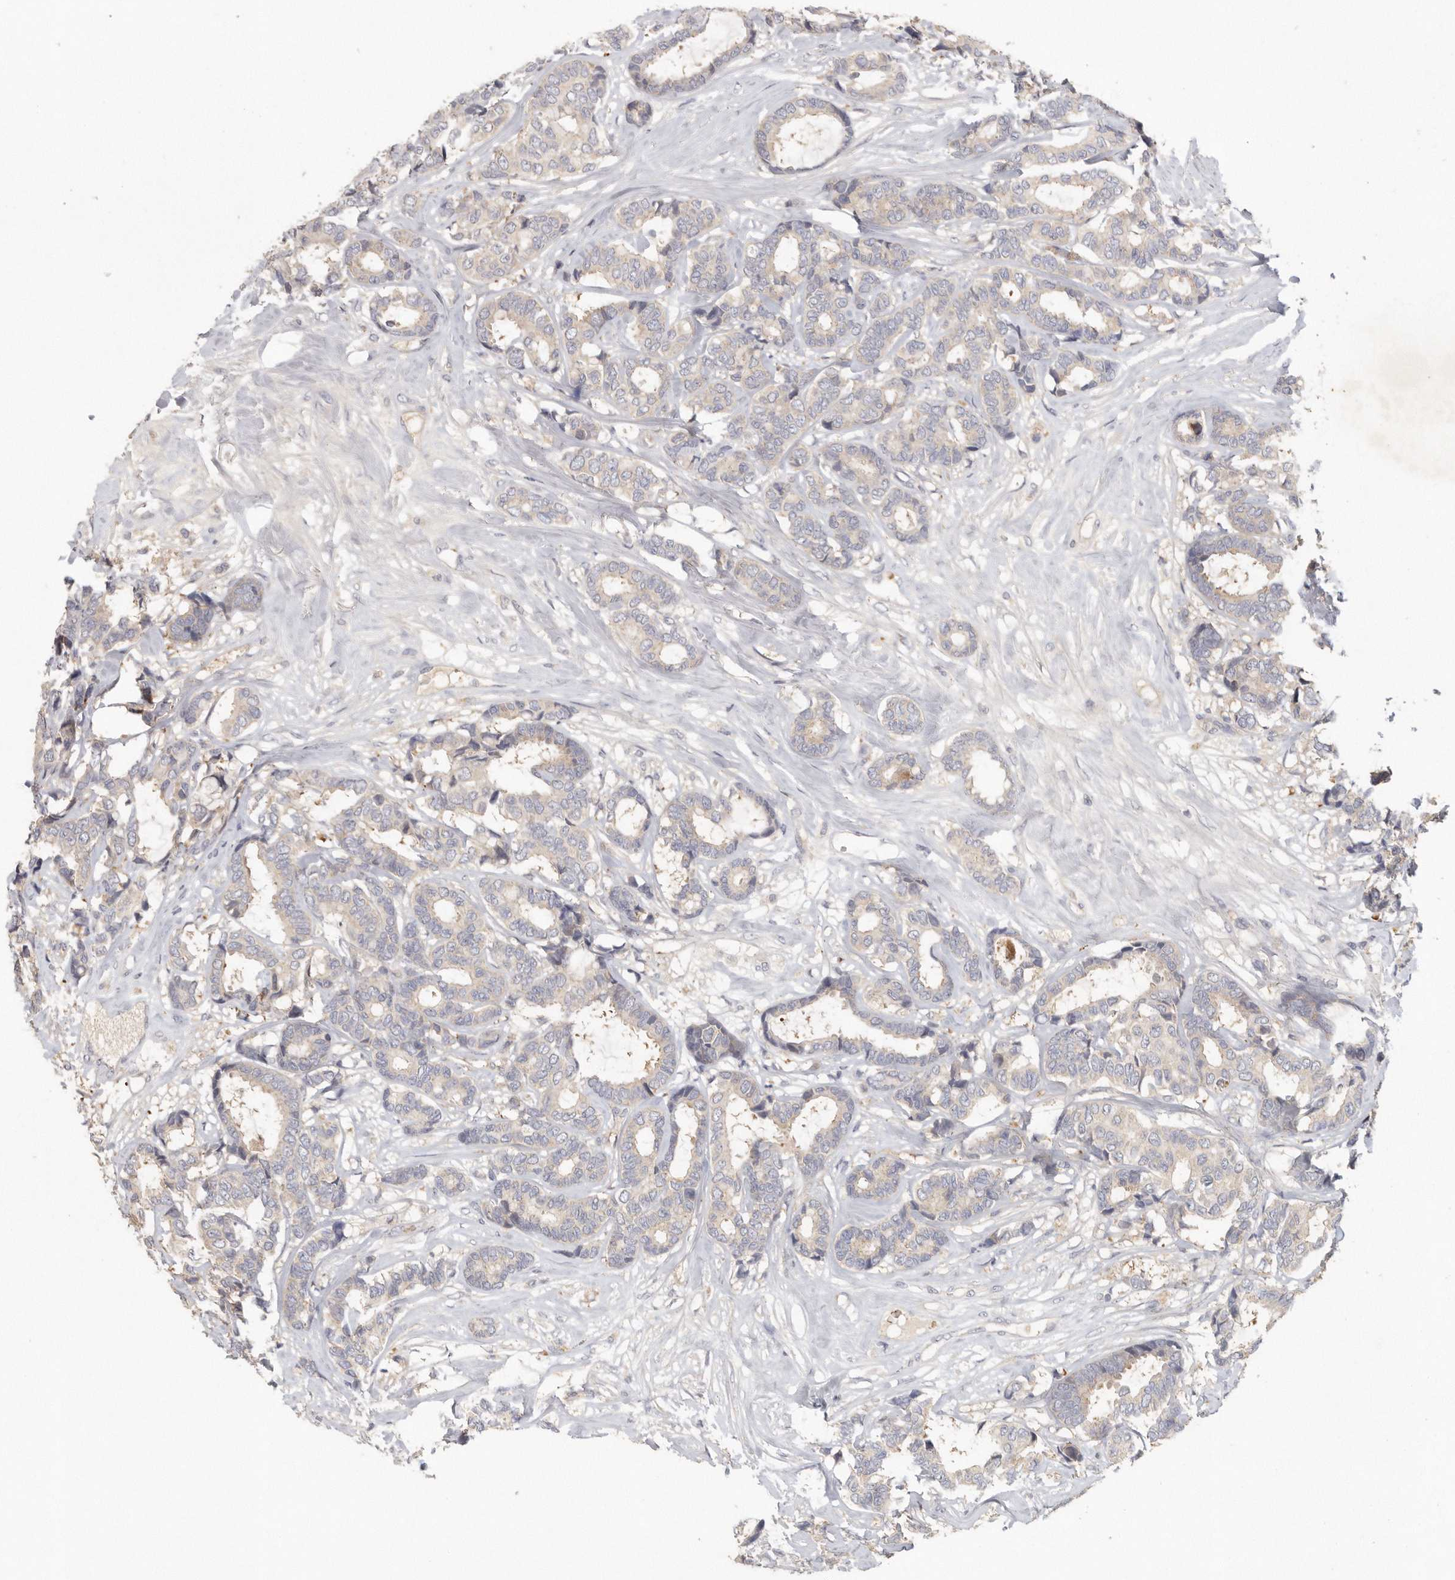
{"staining": {"intensity": "negative", "quantity": "none", "location": "none"}, "tissue": "breast cancer", "cell_type": "Tumor cells", "image_type": "cancer", "snomed": [{"axis": "morphology", "description": "Duct carcinoma"}, {"axis": "topography", "description": "Breast"}], "caption": "DAB immunohistochemical staining of breast cancer (infiltrating ductal carcinoma) shows no significant staining in tumor cells.", "gene": "CFAP298", "patient": {"sex": "female", "age": 87}}